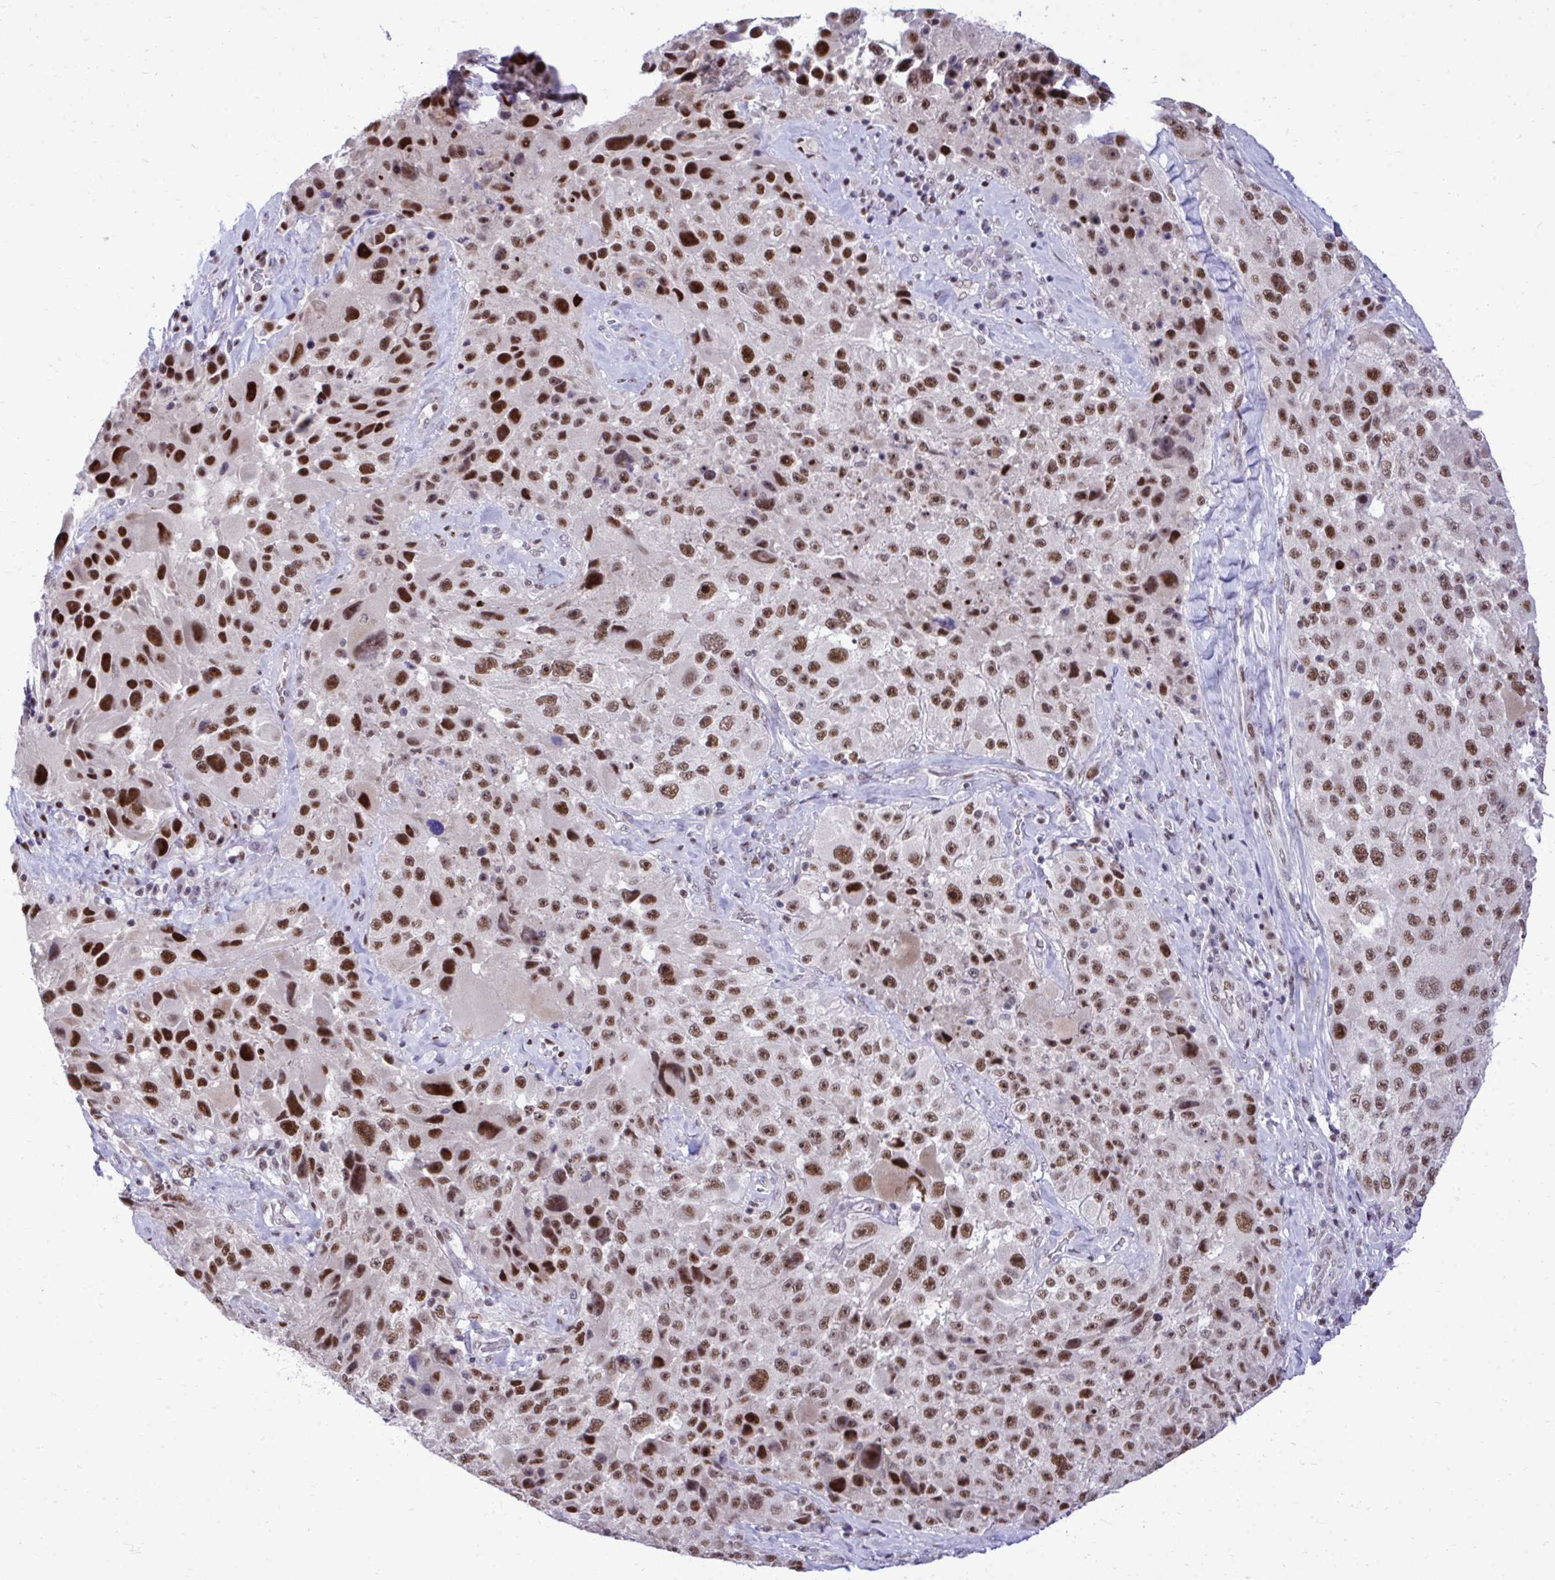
{"staining": {"intensity": "strong", "quantity": ">75%", "location": "nuclear"}, "tissue": "melanoma", "cell_type": "Tumor cells", "image_type": "cancer", "snomed": [{"axis": "morphology", "description": "Malignant melanoma, Metastatic site"}, {"axis": "topography", "description": "Lymph node"}], "caption": "About >75% of tumor cells in human malignant melanoma (metastatic site) demonstrate strong nuclear protein positivity as visualized by brown immunohistochemical staining.", "gene": "C14orf39", "patient": {"sex": "male", "age": 62}}